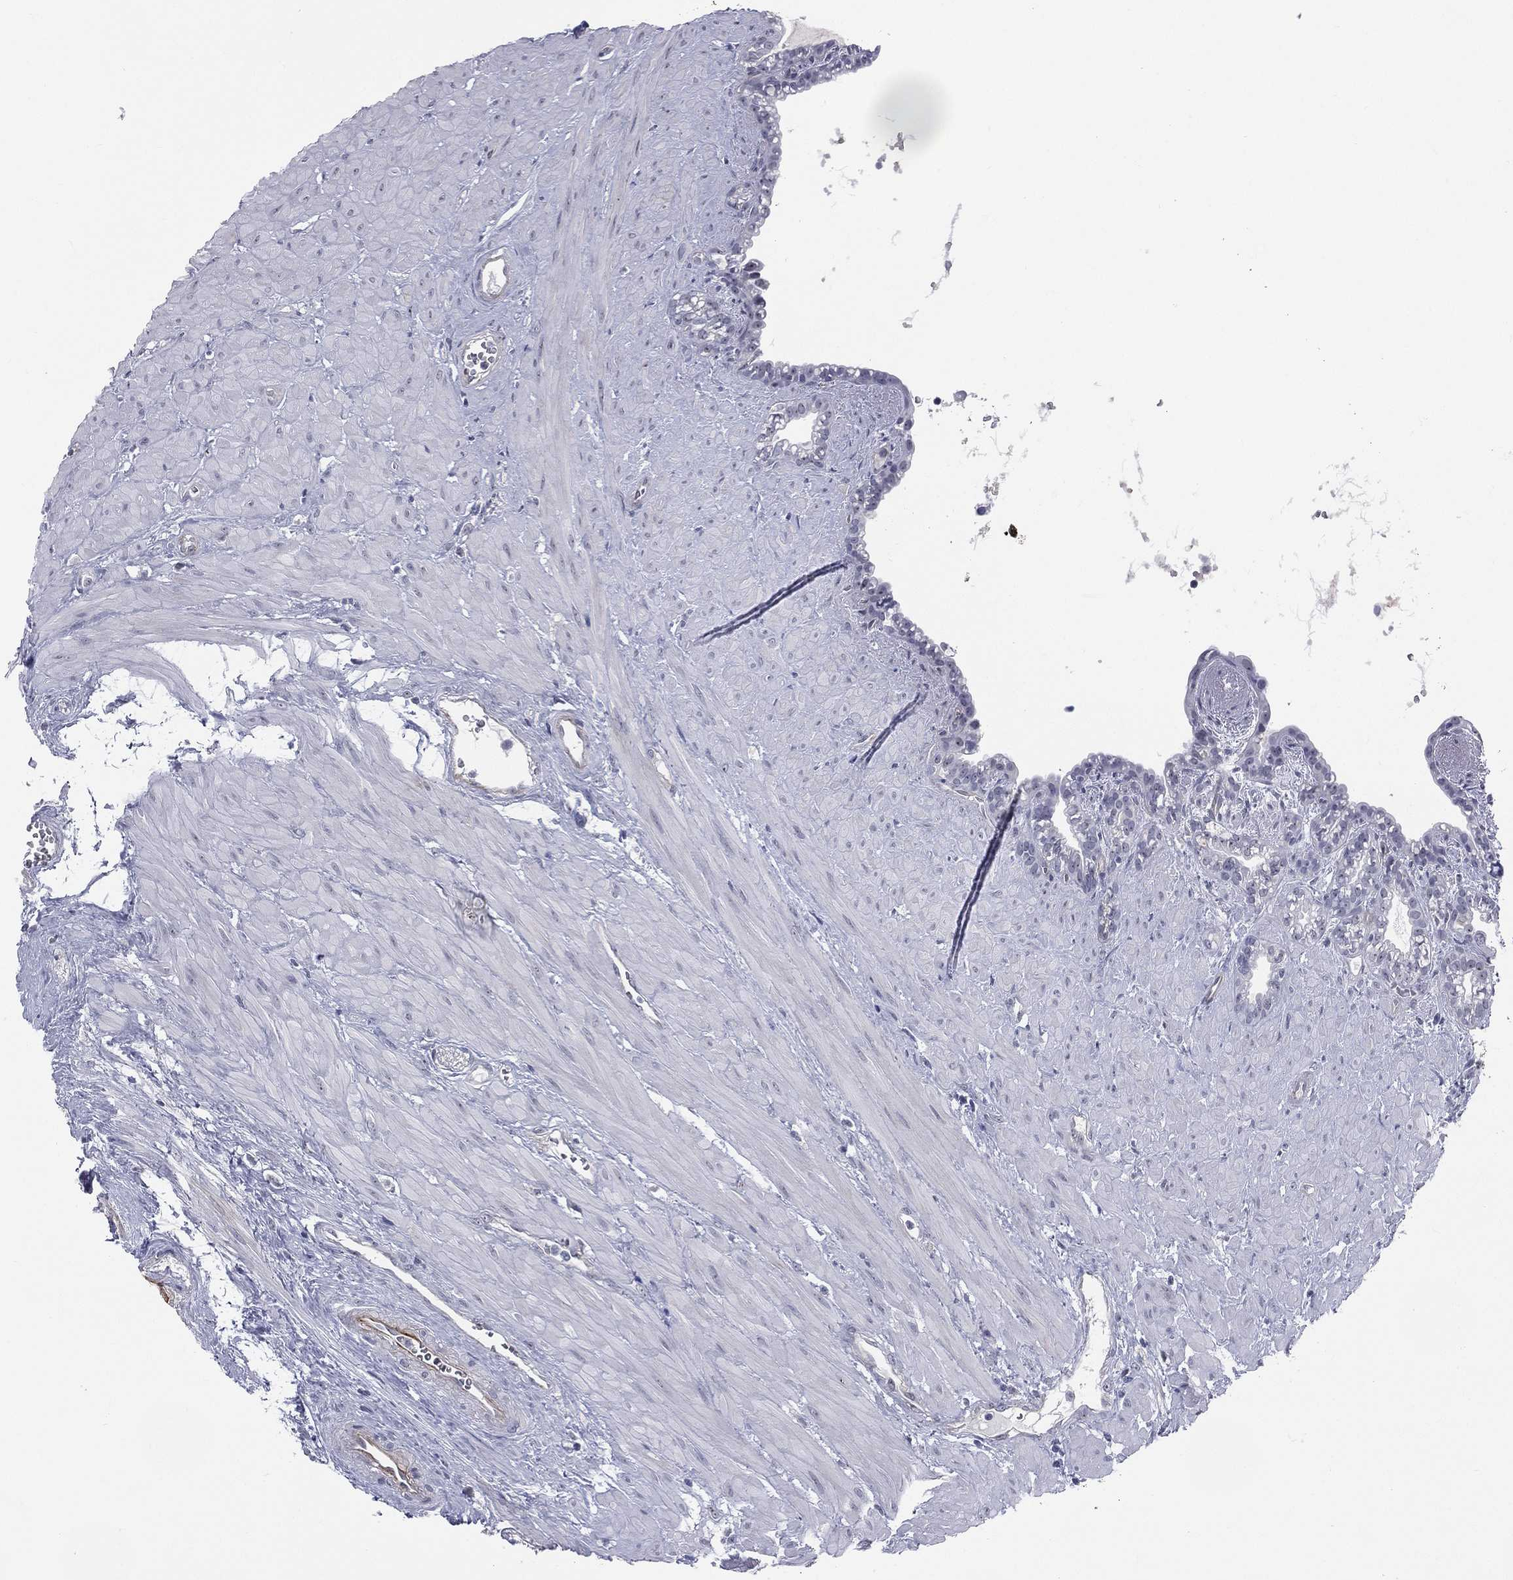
{"staining": {"intensity": "negative", "quantity": "none", "location": "none"}, "tissue": "seminal vesicle", "cell_type": "Glandular cells", "image_type": "normal", "snomed": [{"axis": "morphology", "description": "Normal tissue, NOS"}, {"axis": "morphology", "description": "Urothelial carcinoma, NOS"}, {"axis": "topography", "description": "Urinary bladder"}, {"axis": "topography", "description": "Seminal veicle"}], "caption": "Glandular cells are negative for brown protein staining in normal seminal vesicle. (DAB immunohistochemistry with hematoxylin counter stain).", "gene": "CD22", "patient": {"sex": "male", "age": 76}}